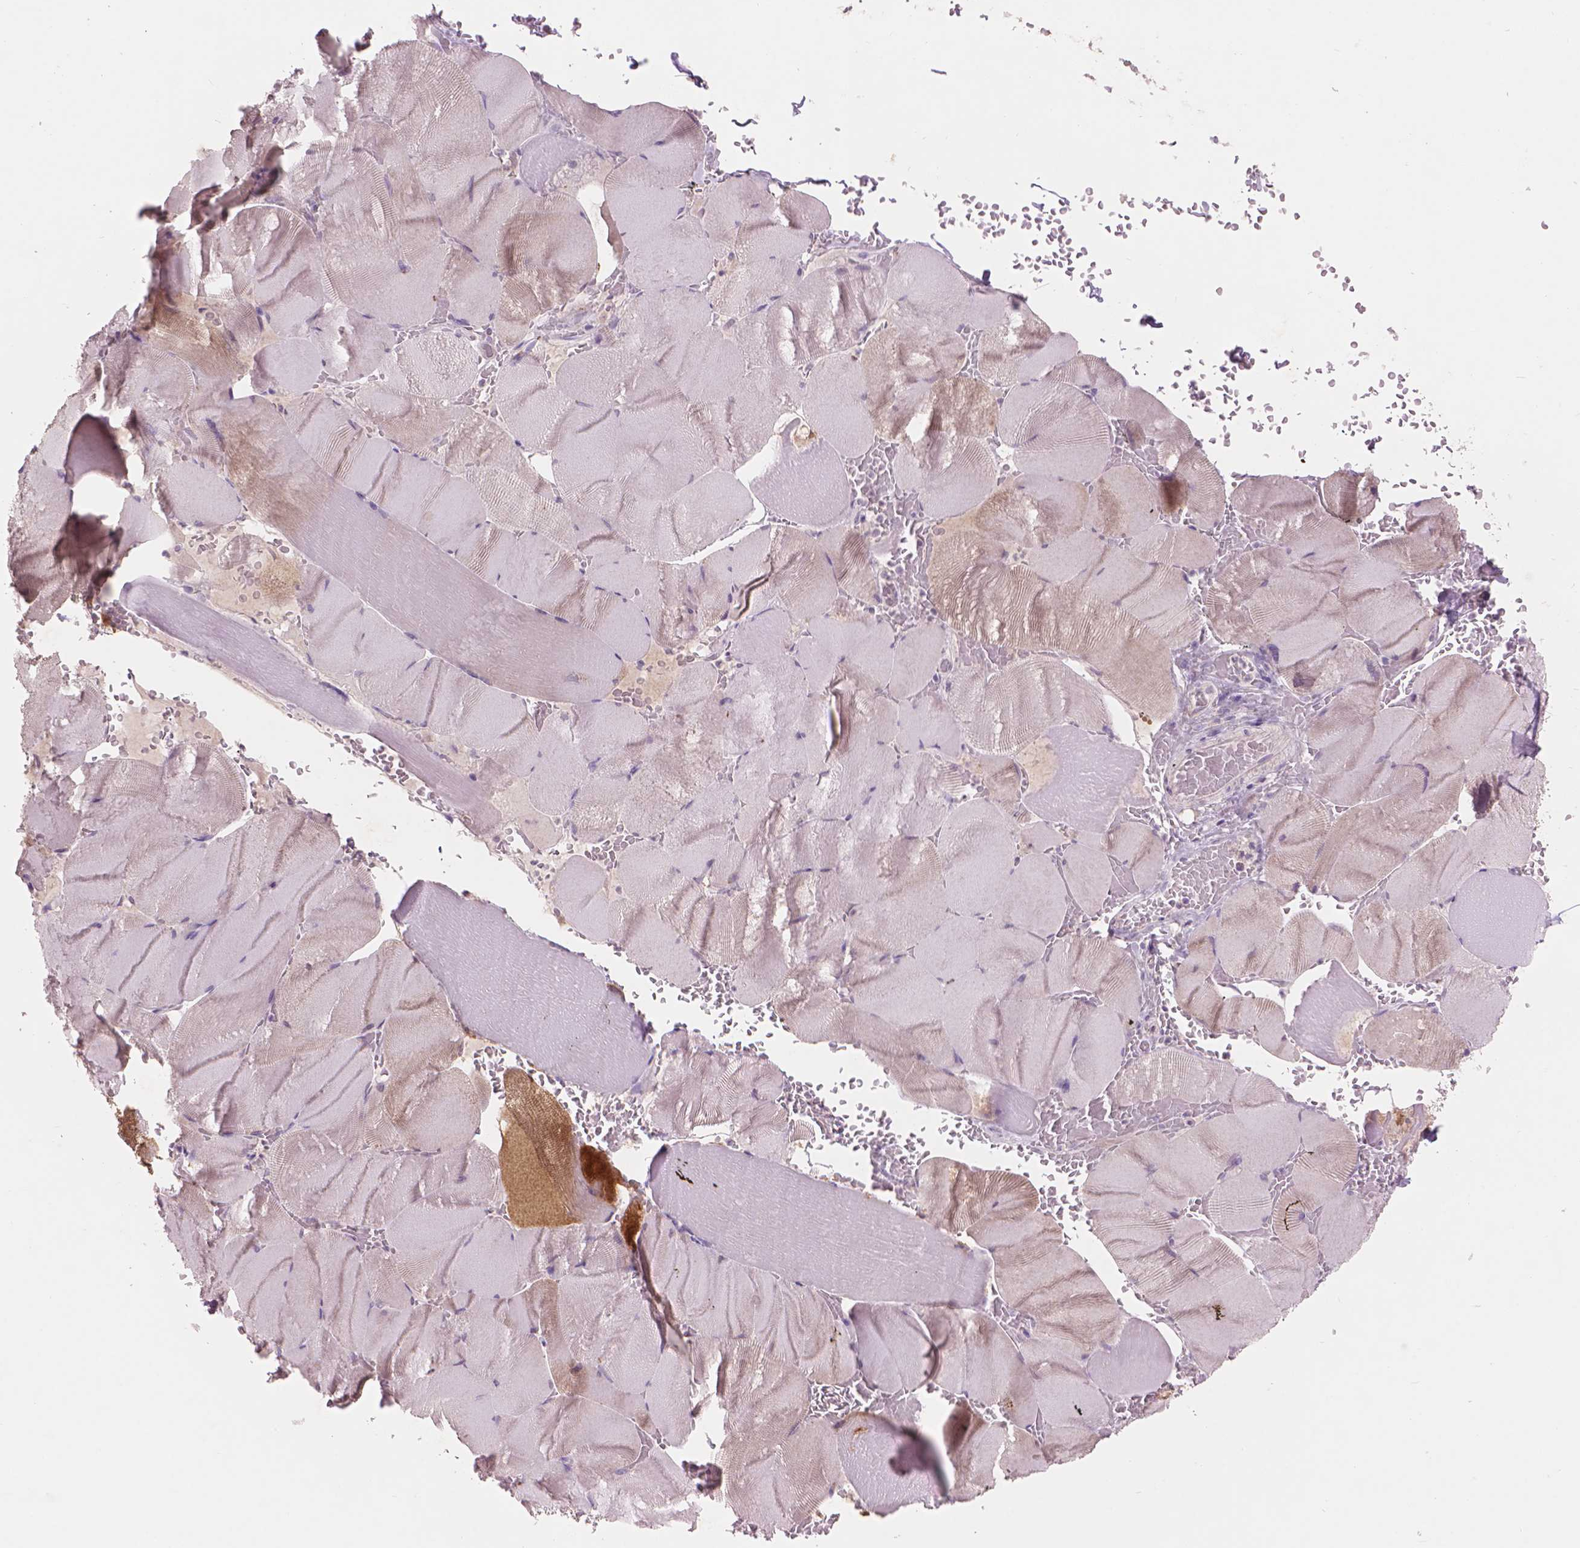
{"staining": {"intensity": "moderate", "quantity": "<25%", "location": "cytoplasmic/membranous"}, "tissue": "skeletal muscle", "cell_type": "Myocytes", "image_type": "normal", "snomed": [{"axis": "morphology", "description": "Normal tissue, NOS"}, {"axis": "topography", "description": "Skeletal muscle"}], "caption": "Brown immunohistochemical staining in unremarkable human skeletal muscle displays moderate cytoplasmic/membranous staining in about <25% of myocytes.", "gene": "ENO2", "patient": {"sex": "male", "age": 56}}